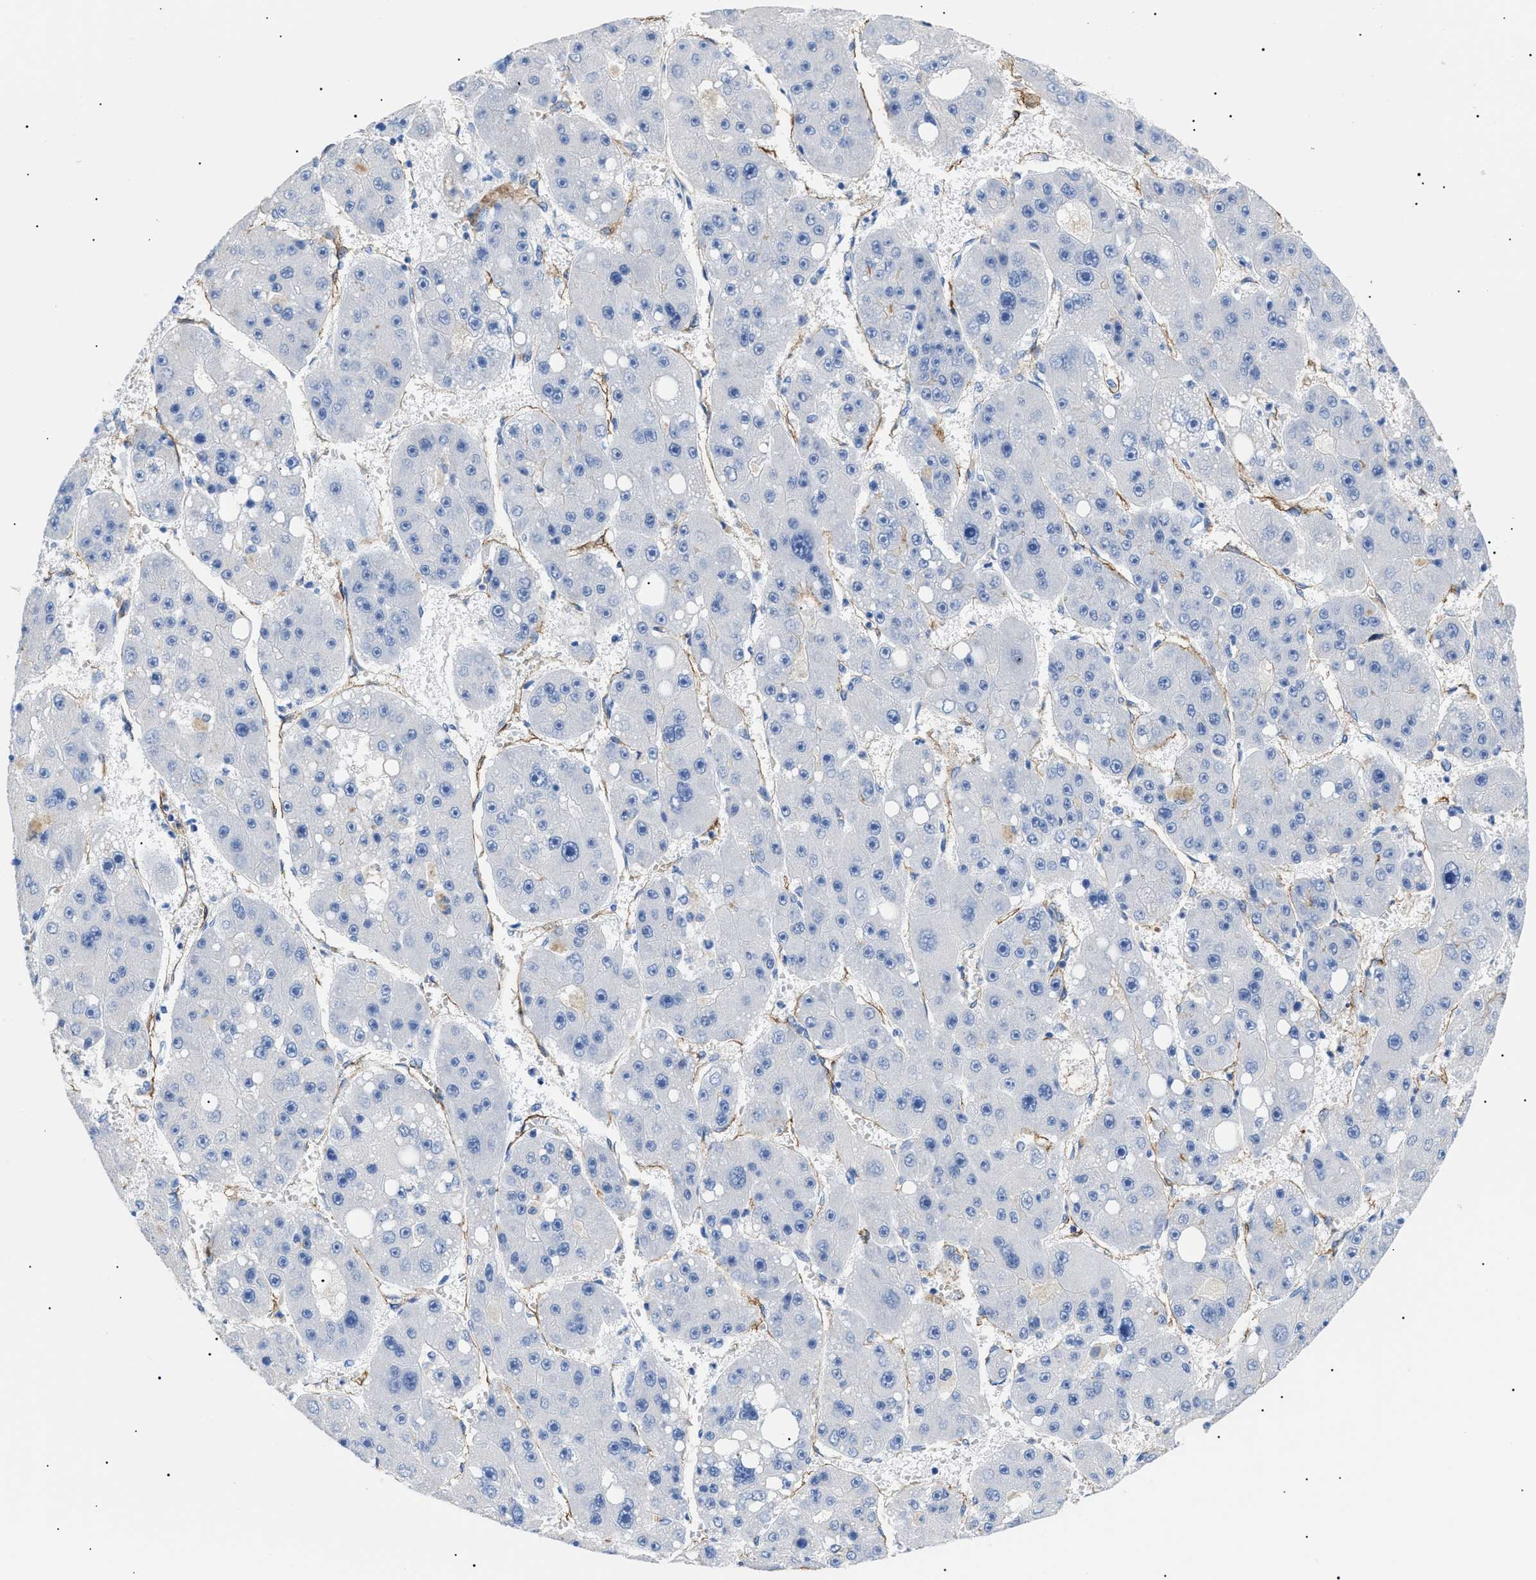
{"staining": {"intensity": "negative", "quantity": "none", "location": "none"}, "tissue": "liver cancer", "cell_type": "Tumor cells", "image_type": "cancer", "snomed": [{"axis": "morphology", "description": "Carcinoma, Hepatocellular, NOS"}, {"axis": "topography", "description": "Liver"}], "caption": "A high-resolution micrograph shows IHC staining of liver hepatocellular carcinoma, which shows no significant expression in tumor cells.", "gene": "PODXL", "patient": {"sex": "female", "age": 61}}